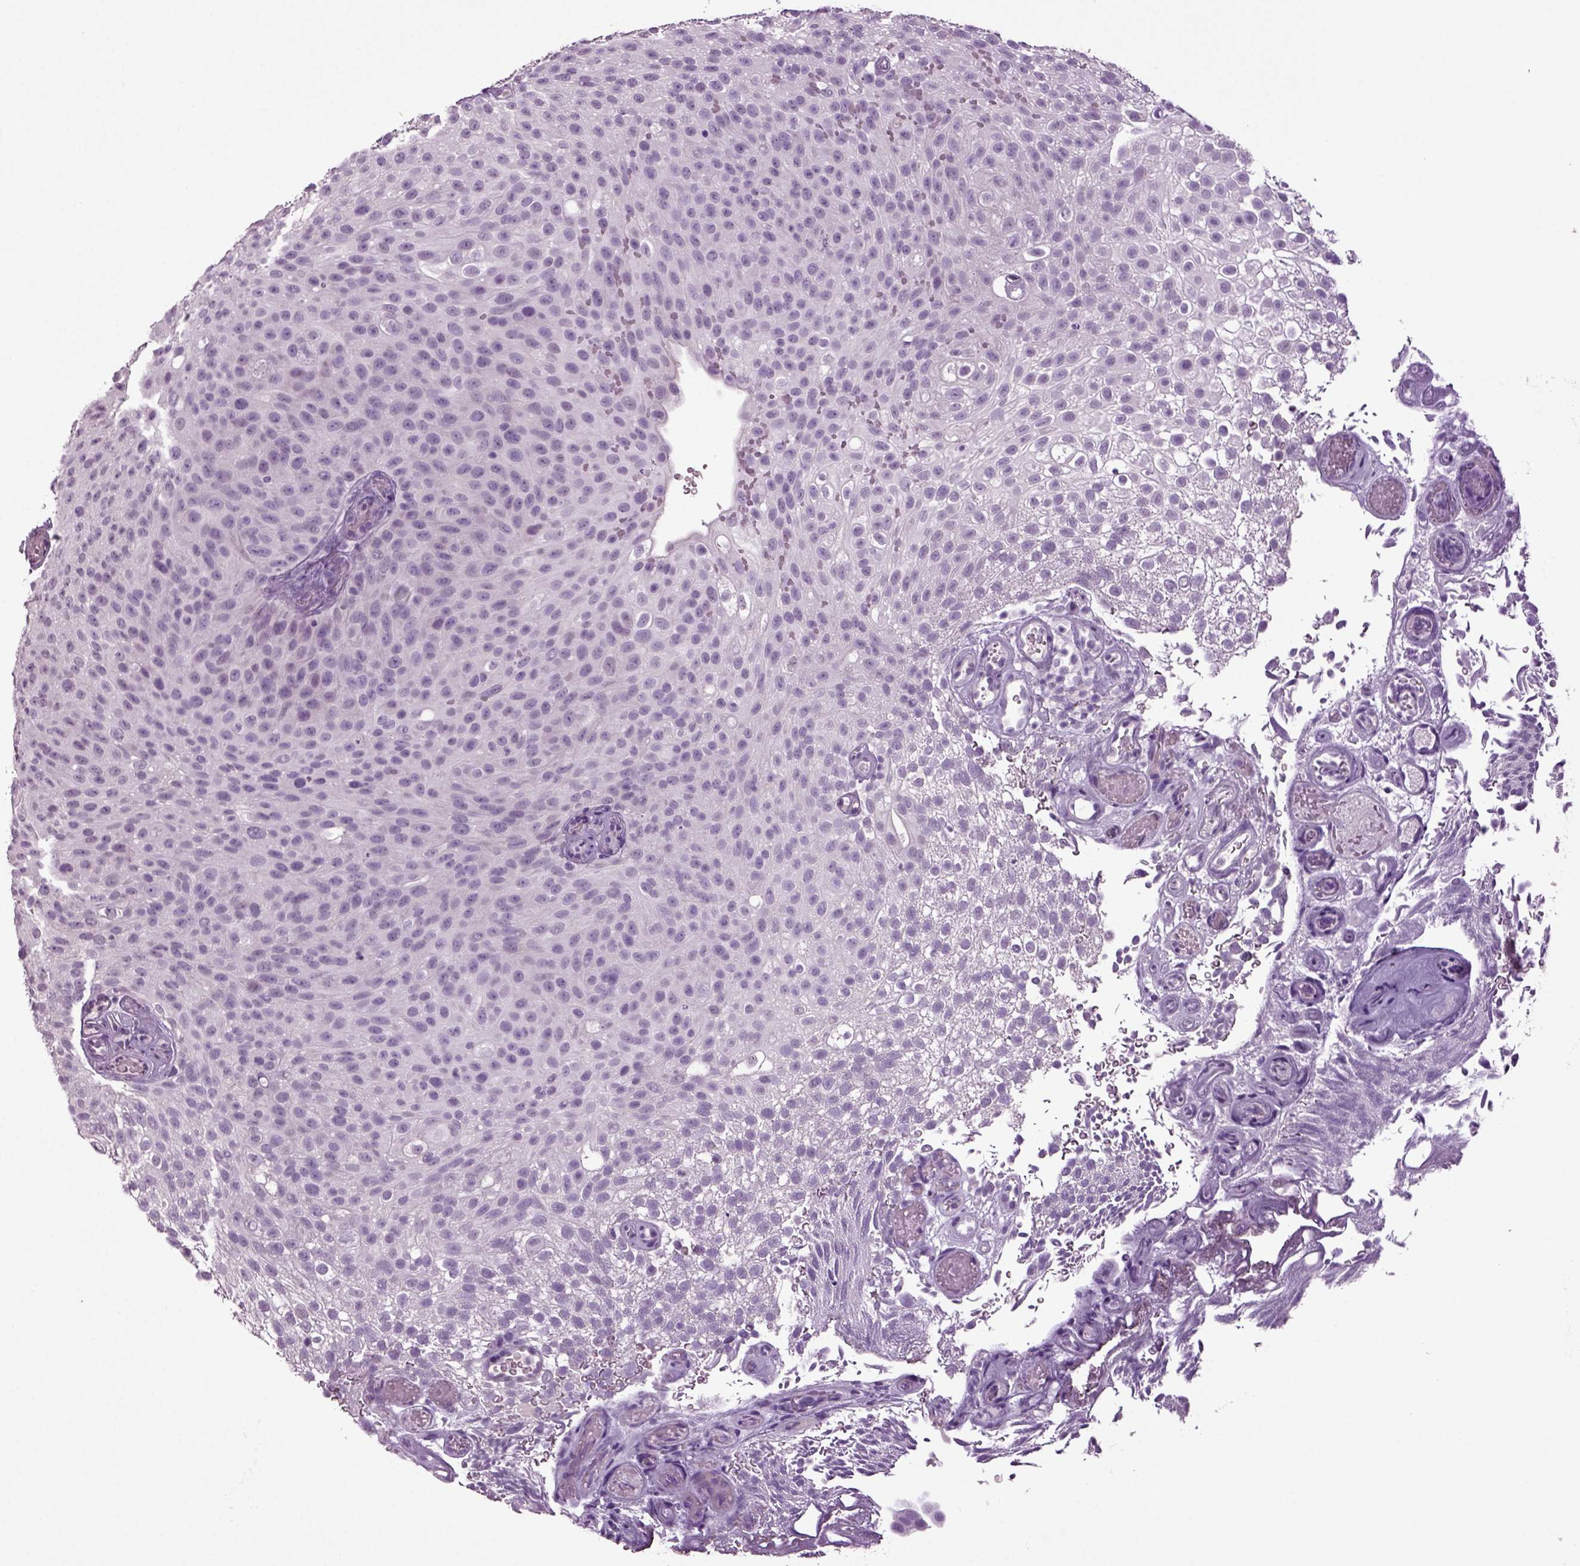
{"staining": {"intensity": "negative", "quantity": "none", "location": "none"}, "tissue": "urothelial cancer", "cell_type": "Tumor cells", "image_type": "cancer", "snomed": [{"axis": "morphology", "description": "Urothelial carcinoma, Low grade"}, {"axis": "topography", "description": "Urinary bladder"}], "caption": "This is an immunohistochemistry (IHC) photomicrograph of human urothelial cancer. There is no staining in tumor cells.", "gene": "SLC17A6", "patient": {"sex": "male", "age": 78}}